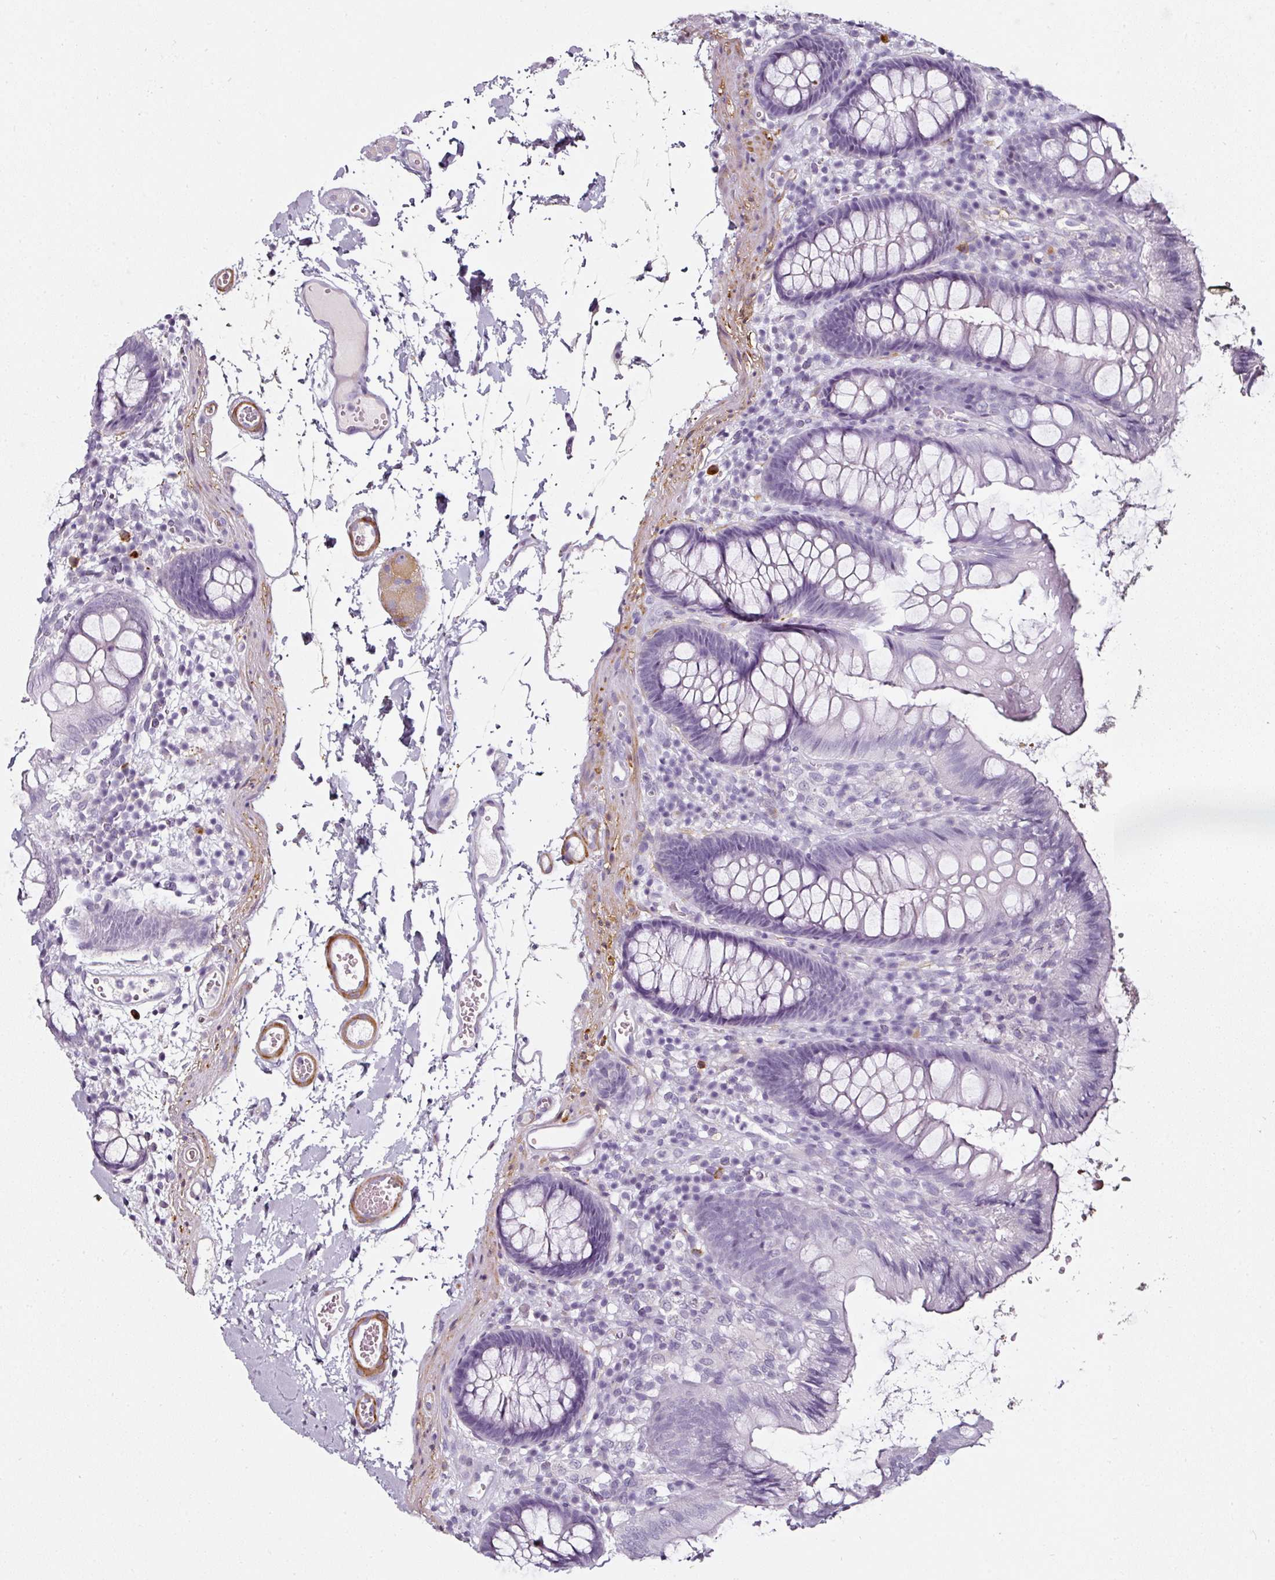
{"staining": {"intensity": "moderate", "quantity": ">75%", "location": "cytoplasmic/membranous"}, "tissue": "colon", "cell_type": "Endothelial cells", "image_type": "normal", "snomed": [{"axis": "morphology", "description": "Normal tissue, NOS"}, {"axis": "topography", "description": "Colon"}], "caption": "Moderate cytoplasmic/membranous expression for a protein is present in about >75% of endothelial cells of normal colon using IHC.", "gene": "CAP2", "patient": {"sex": "male", "age": 84}}